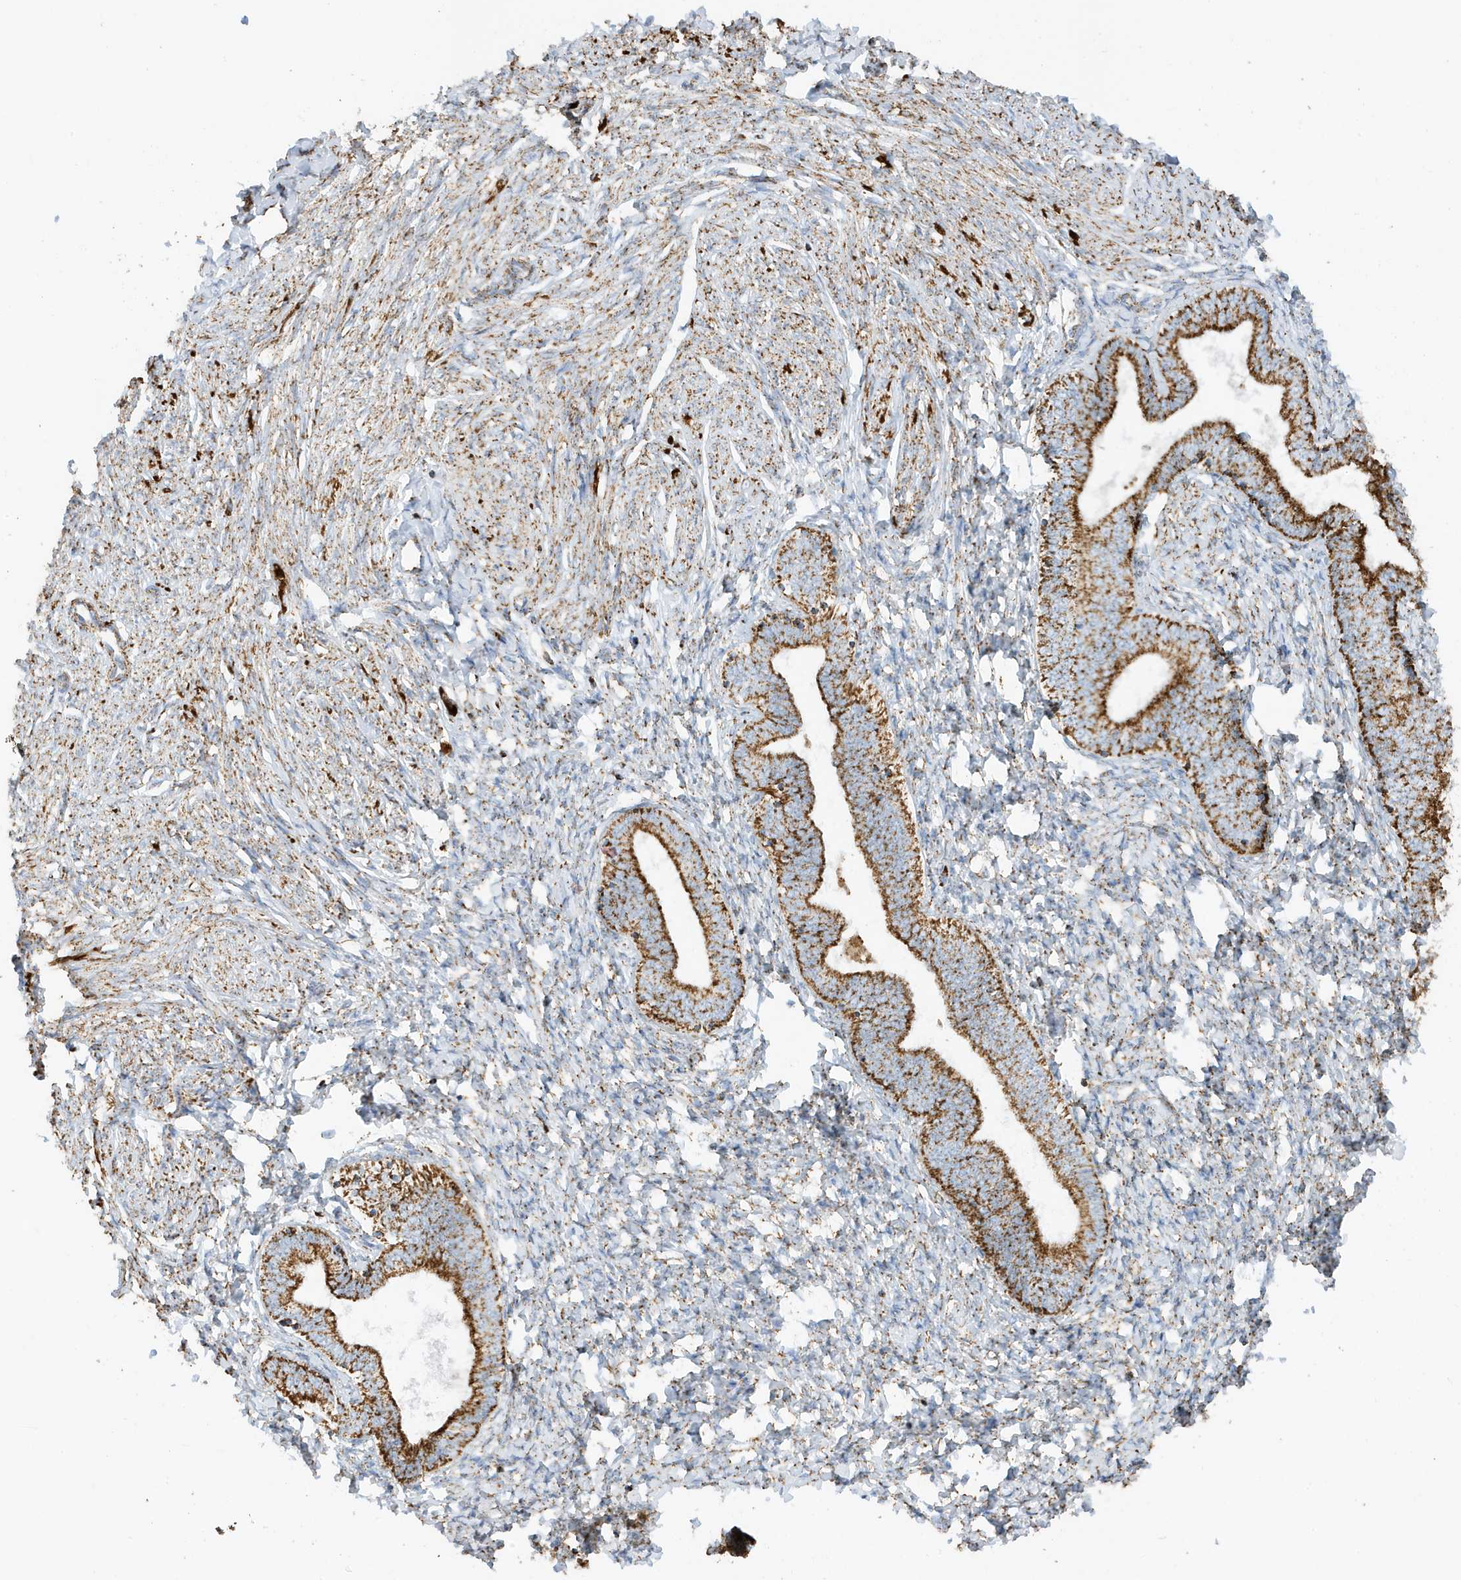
{"staining": {"intensity": "moderate", "quantity": "<25%", "location": "cytoplasmic/membranous"}, "tissue": "endometrium", "cell_type": "Cells in endometrial stroma", "image_type": "normal", "snomed": [{"axis": "morphology", "description": "Normal tissue, NOS"}, {"axis": "topography", "description": "Endometrium"}], "caption": "Moderate cytoplasmic/membranous expression for a protein is identified in about <25% of cells in endometrial stroma of benign endometrium using IHC.", "gene": "ATP5ME", "patient": {"sex": "female", "age": 72}}